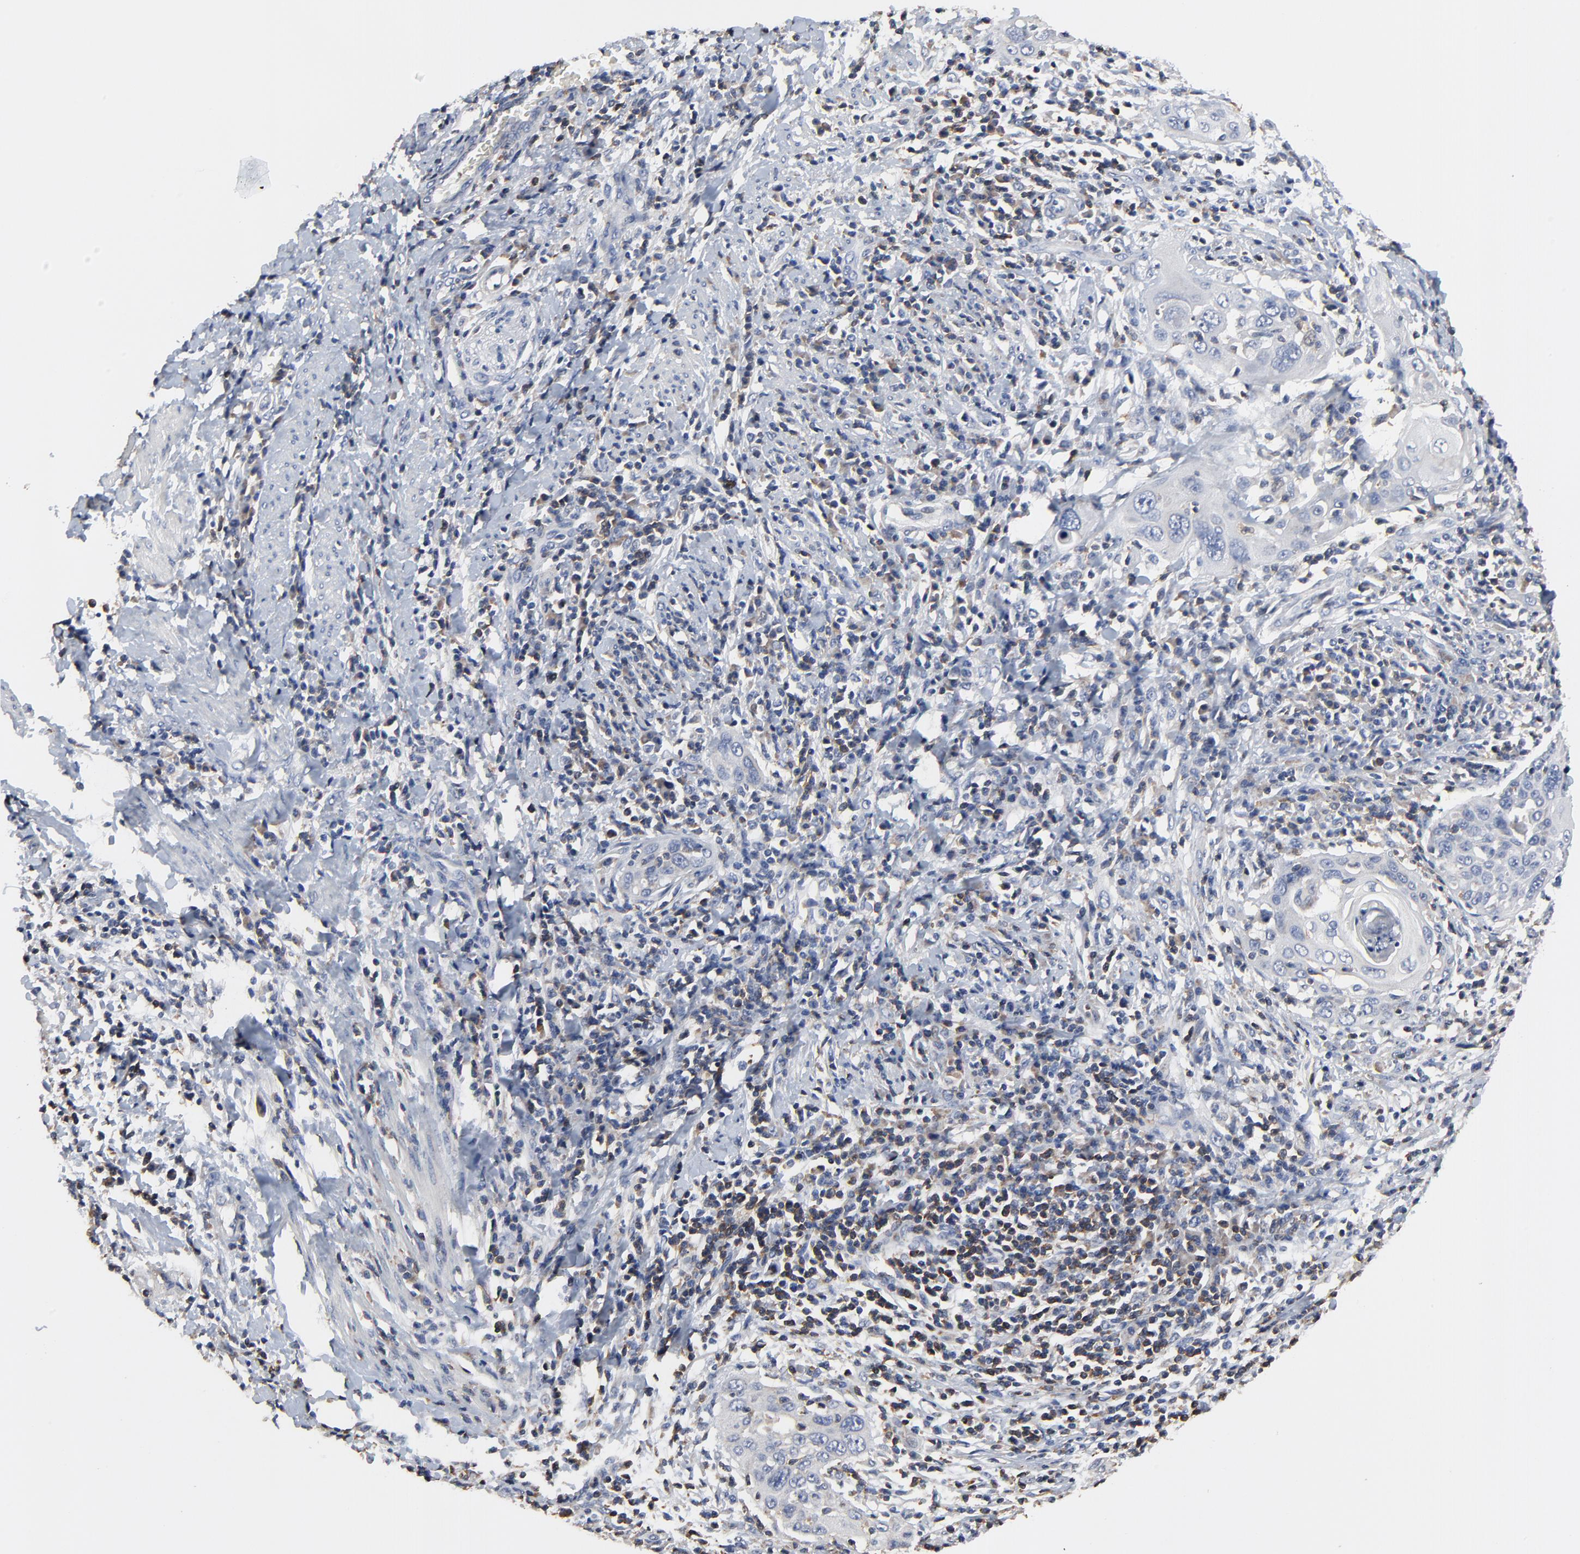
{"staining": {"intensity": "negative", "quantity": "none", "location": "none"}, "tissue": "cervical cancer", "cell_type": "Tumor cells", "image_type": "cancer", "snomed": [{"axis": "morphology", "description": "Squamous cell carcinoma, NOS"}, {"axis": "topography", "description": "Cervix"}], "caption": "The micrograph demonstrates no significant expression in tumor cells of cervical squamous cell carcinoma.", "gene": "SKAP1", "patient": {"sex": "female", "age": 54}}